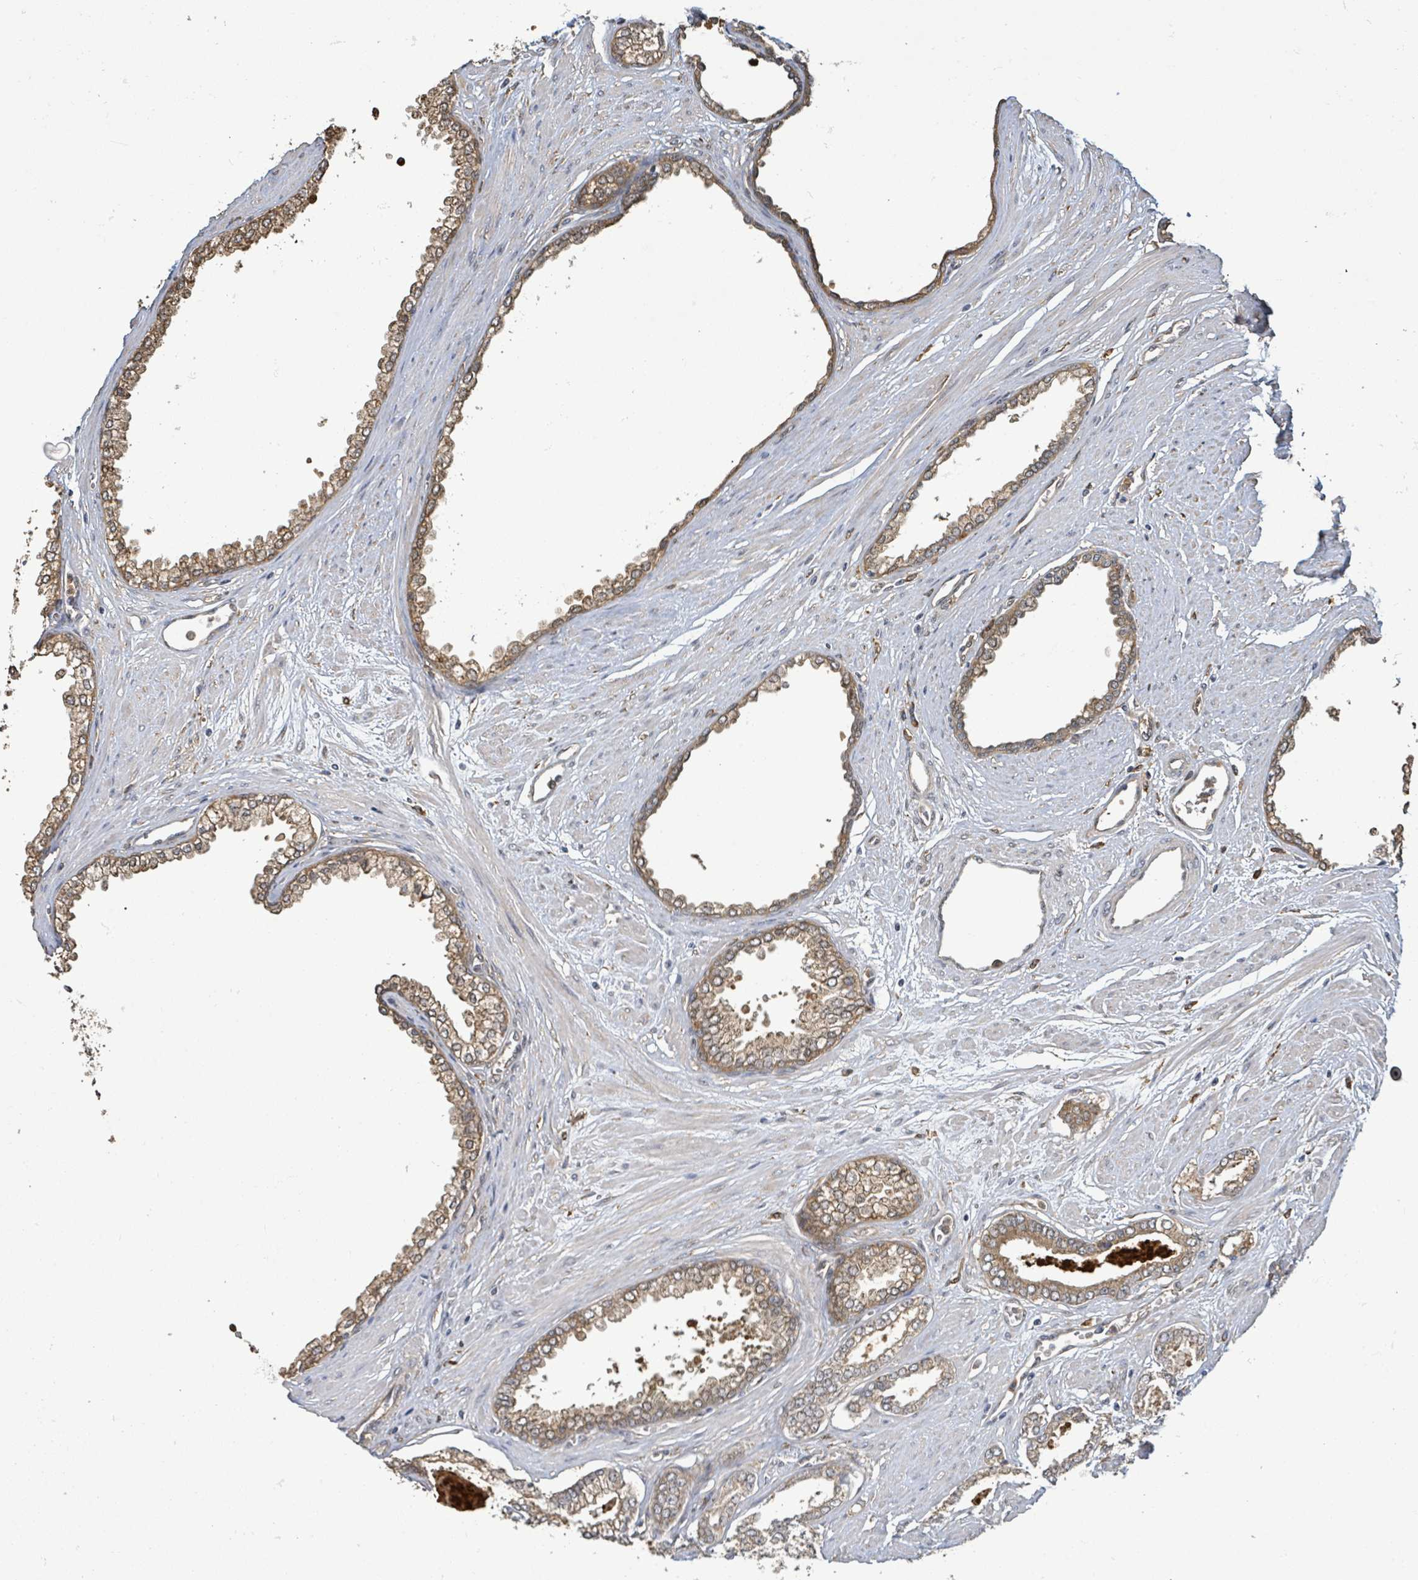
{"staining": {"intensity": "moderate", "quantity": ">75%", "location": "cytoplasmic/membranous"}, "tissue": "prostate cancer", "cell_type": "Tumor cells", "image_type": "cancer", "snomed": [{"axis": "morphology", "description": "Adenocarcinoma, Low grade"}, {"axis": "topography", "description": "Prostate"}], "caption": "An immunohistochemistry histopathology image of neoplastic tissue is shown. Protein staining in brown labels moderate cytoplasmic/membranous positivity in prostate cancer within tumor cells.", "gene": "ARPIN", "patient": {"sex": "male", "age": 60}}